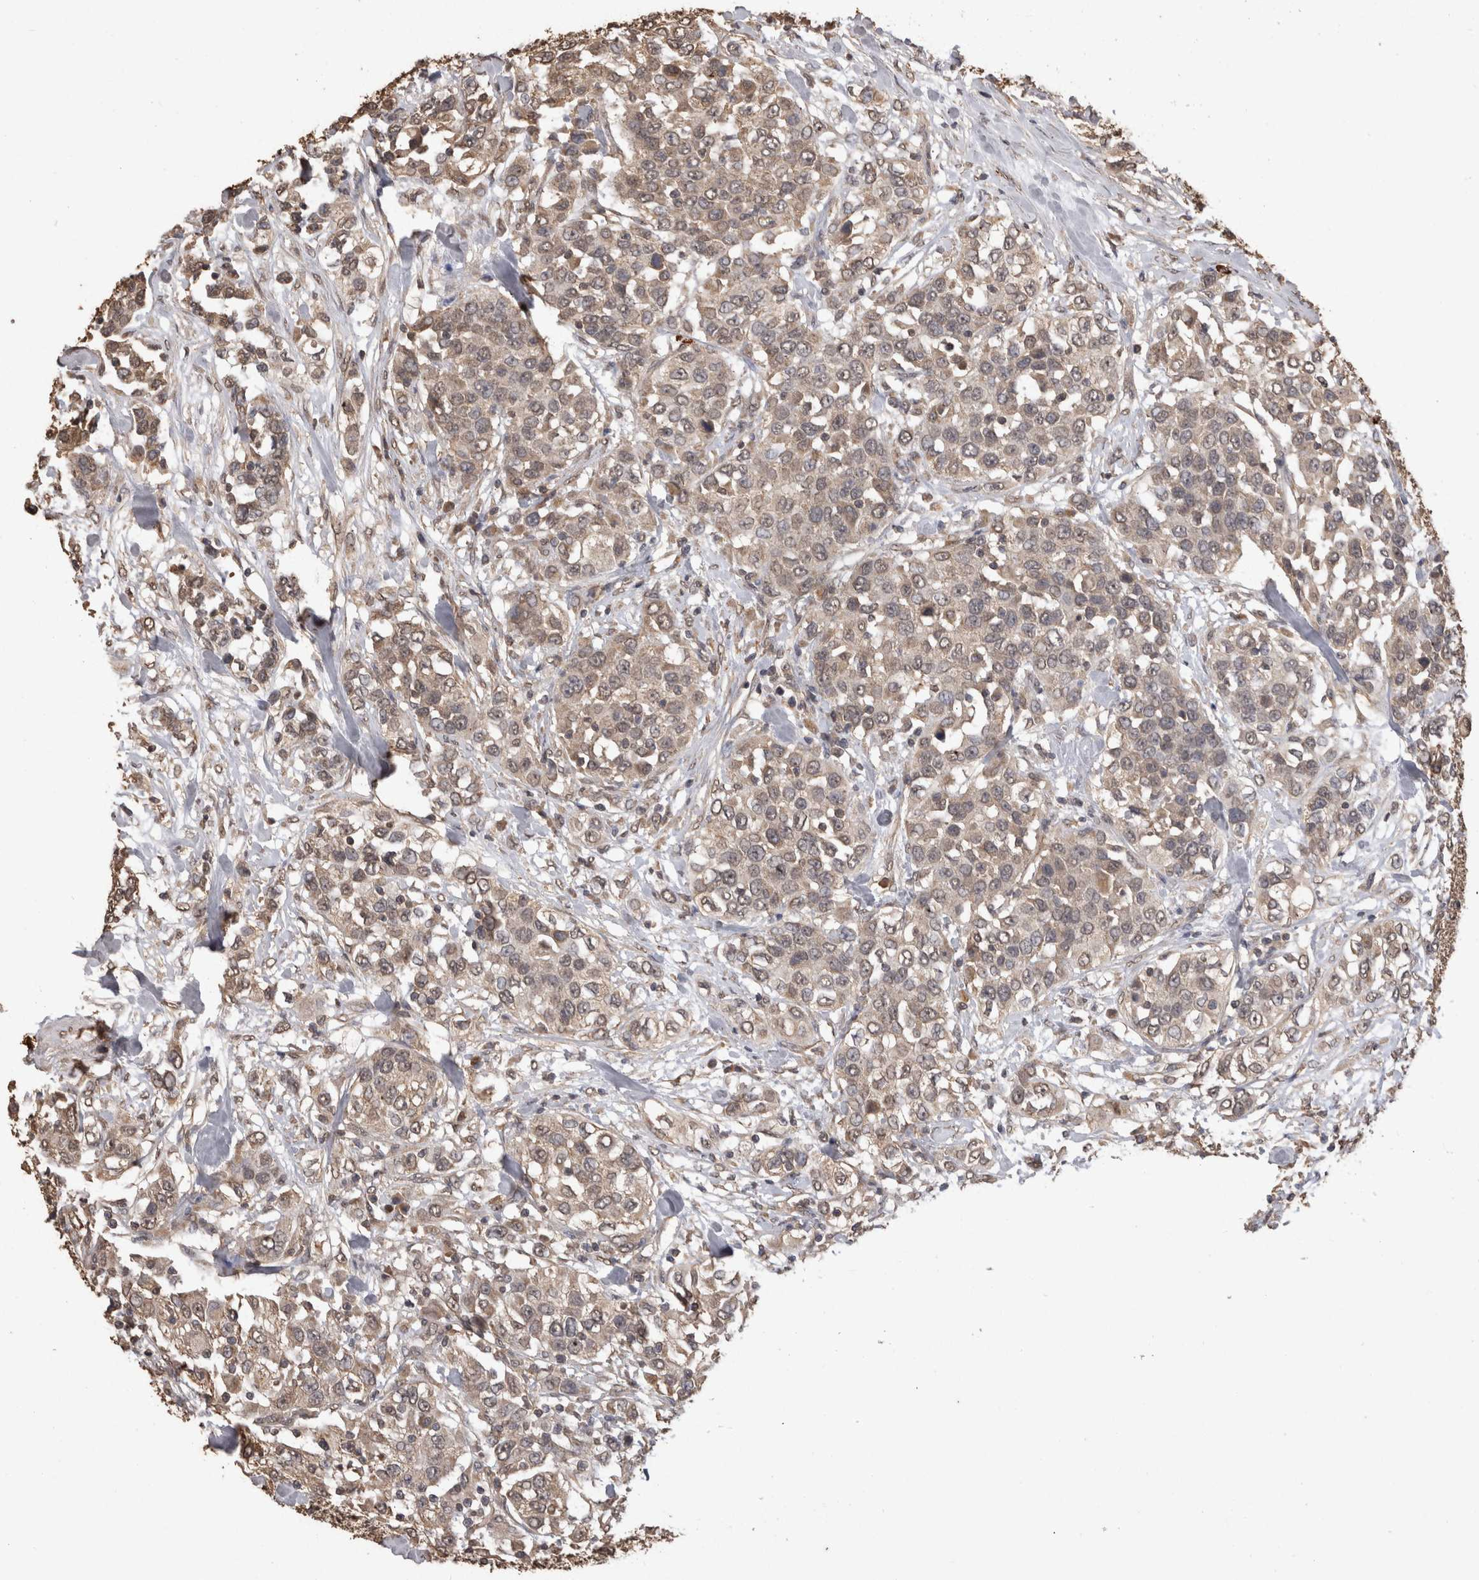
{"staining": {"intensity": "weak", "quantity": ">75%", "location": "cytoplasmic/membranous"}, "tissue": "urothelial cancer", "cell_type": "Tumor cells", "image_type": "cancer", "snomed": [{"axis": "morphology", "description": "Urothelial carcinoma, High grade"}, {"axis": "topography", "description": "Urinary bladder"}], "caption": "This is an image of IHC staining of urothelial cancer, which shows weak expression in the cytoplasmic/membranous of tumor cells.", "gene": "SOCS5", "patient": {"sex": "female", "age": 80}}